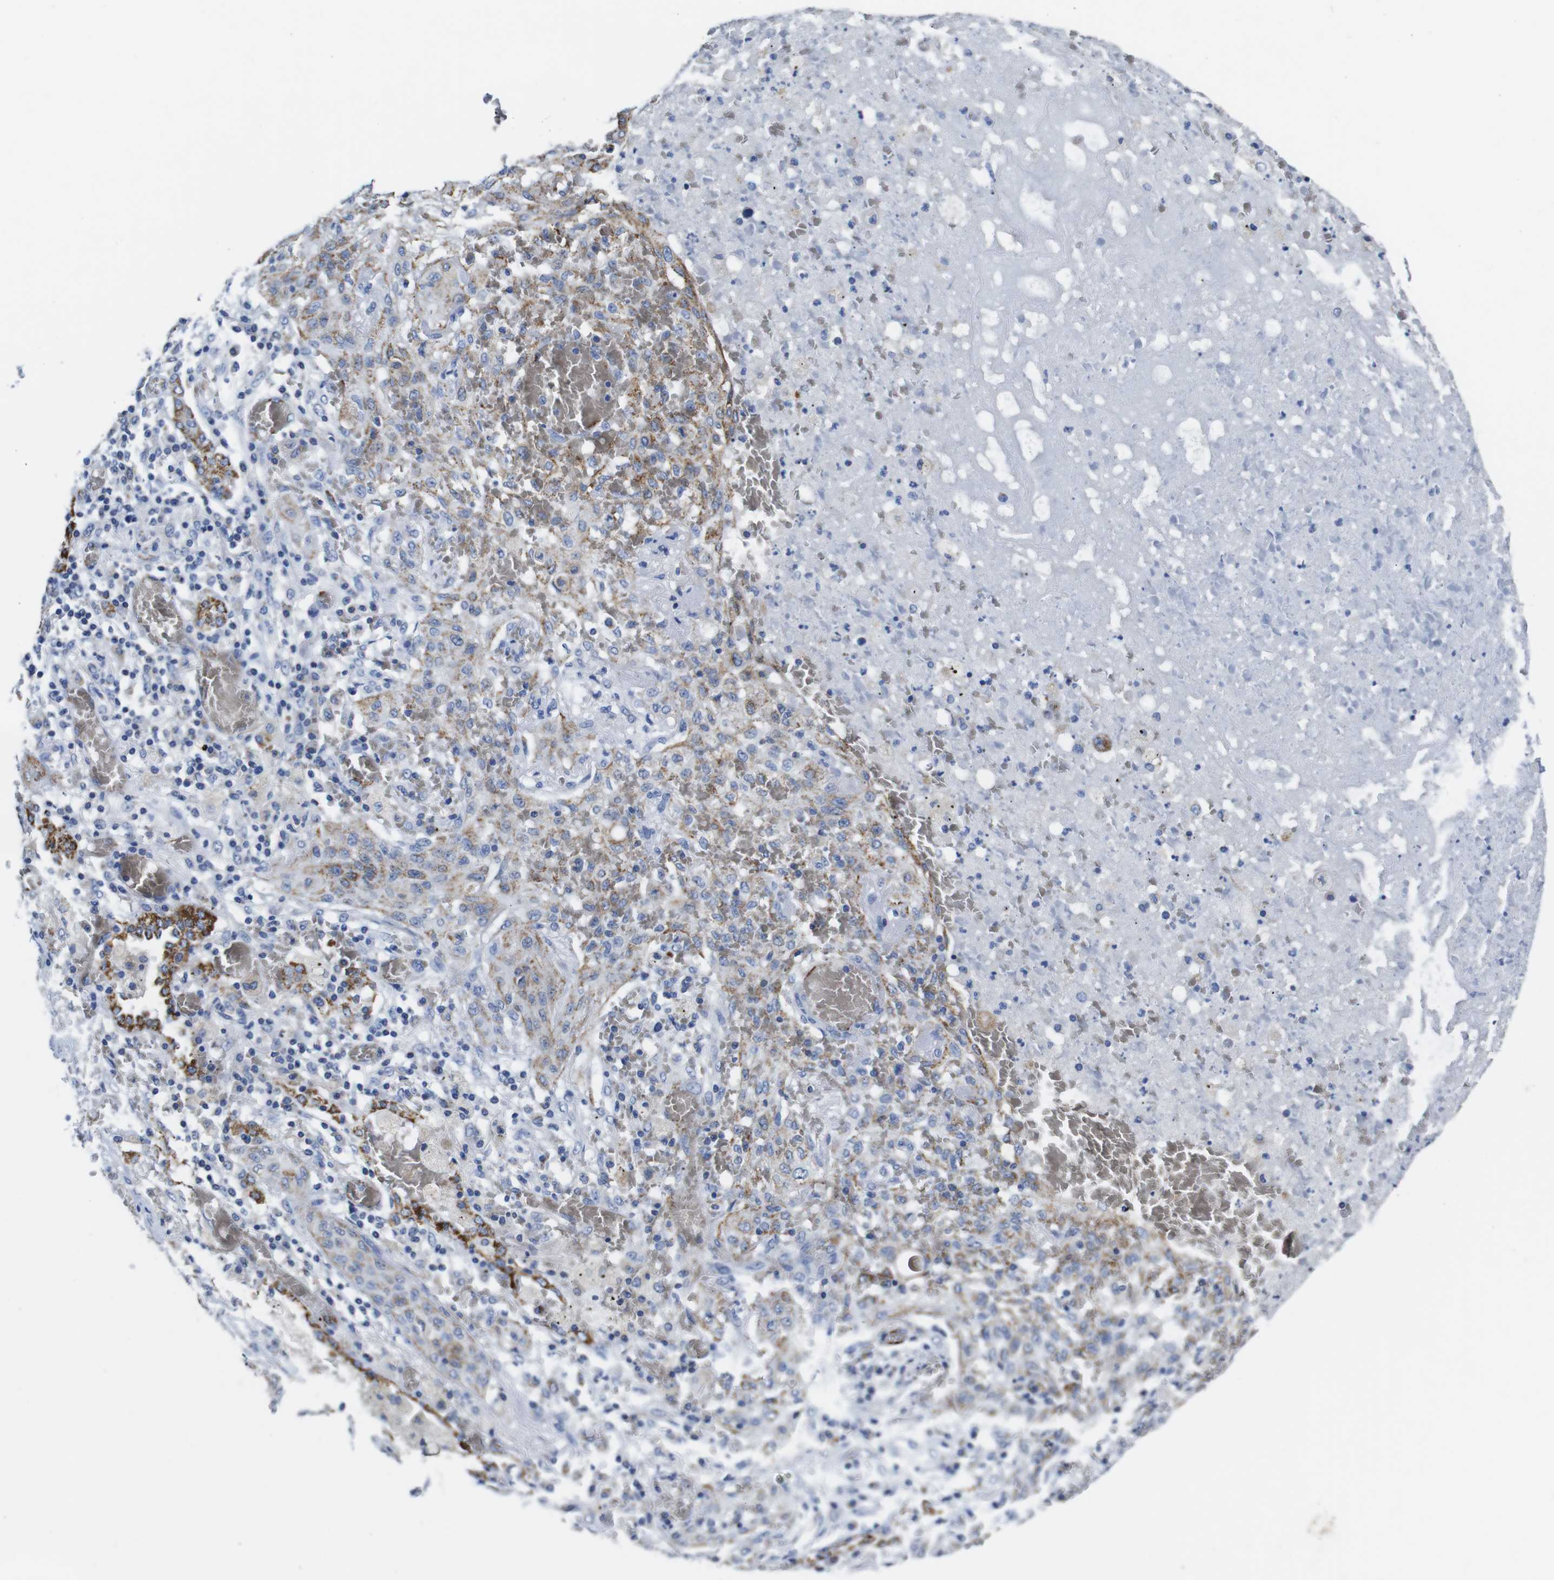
{"staining": {"intensity": "moderate", "quantity": "25%-75%", "location": "cytoplasmic/membranous"}, "tissue": "lung cancer", "cell_type": "Tumor cells", "image_type": "cancer", "snomed": [{"axis": "morphology", "description": "Squamous cell carcinoma, NOS"}, {"axis": "topography", "description": "Lung"}], "caption": "Immunohistochemistry (DAB) staining of lung cancer displays moderate cytoplasmic/membranous protein staining in about 25%-75% of tumor cells.", "gene": "MAOA", "patient": {"sex": "female", "age": 47}}